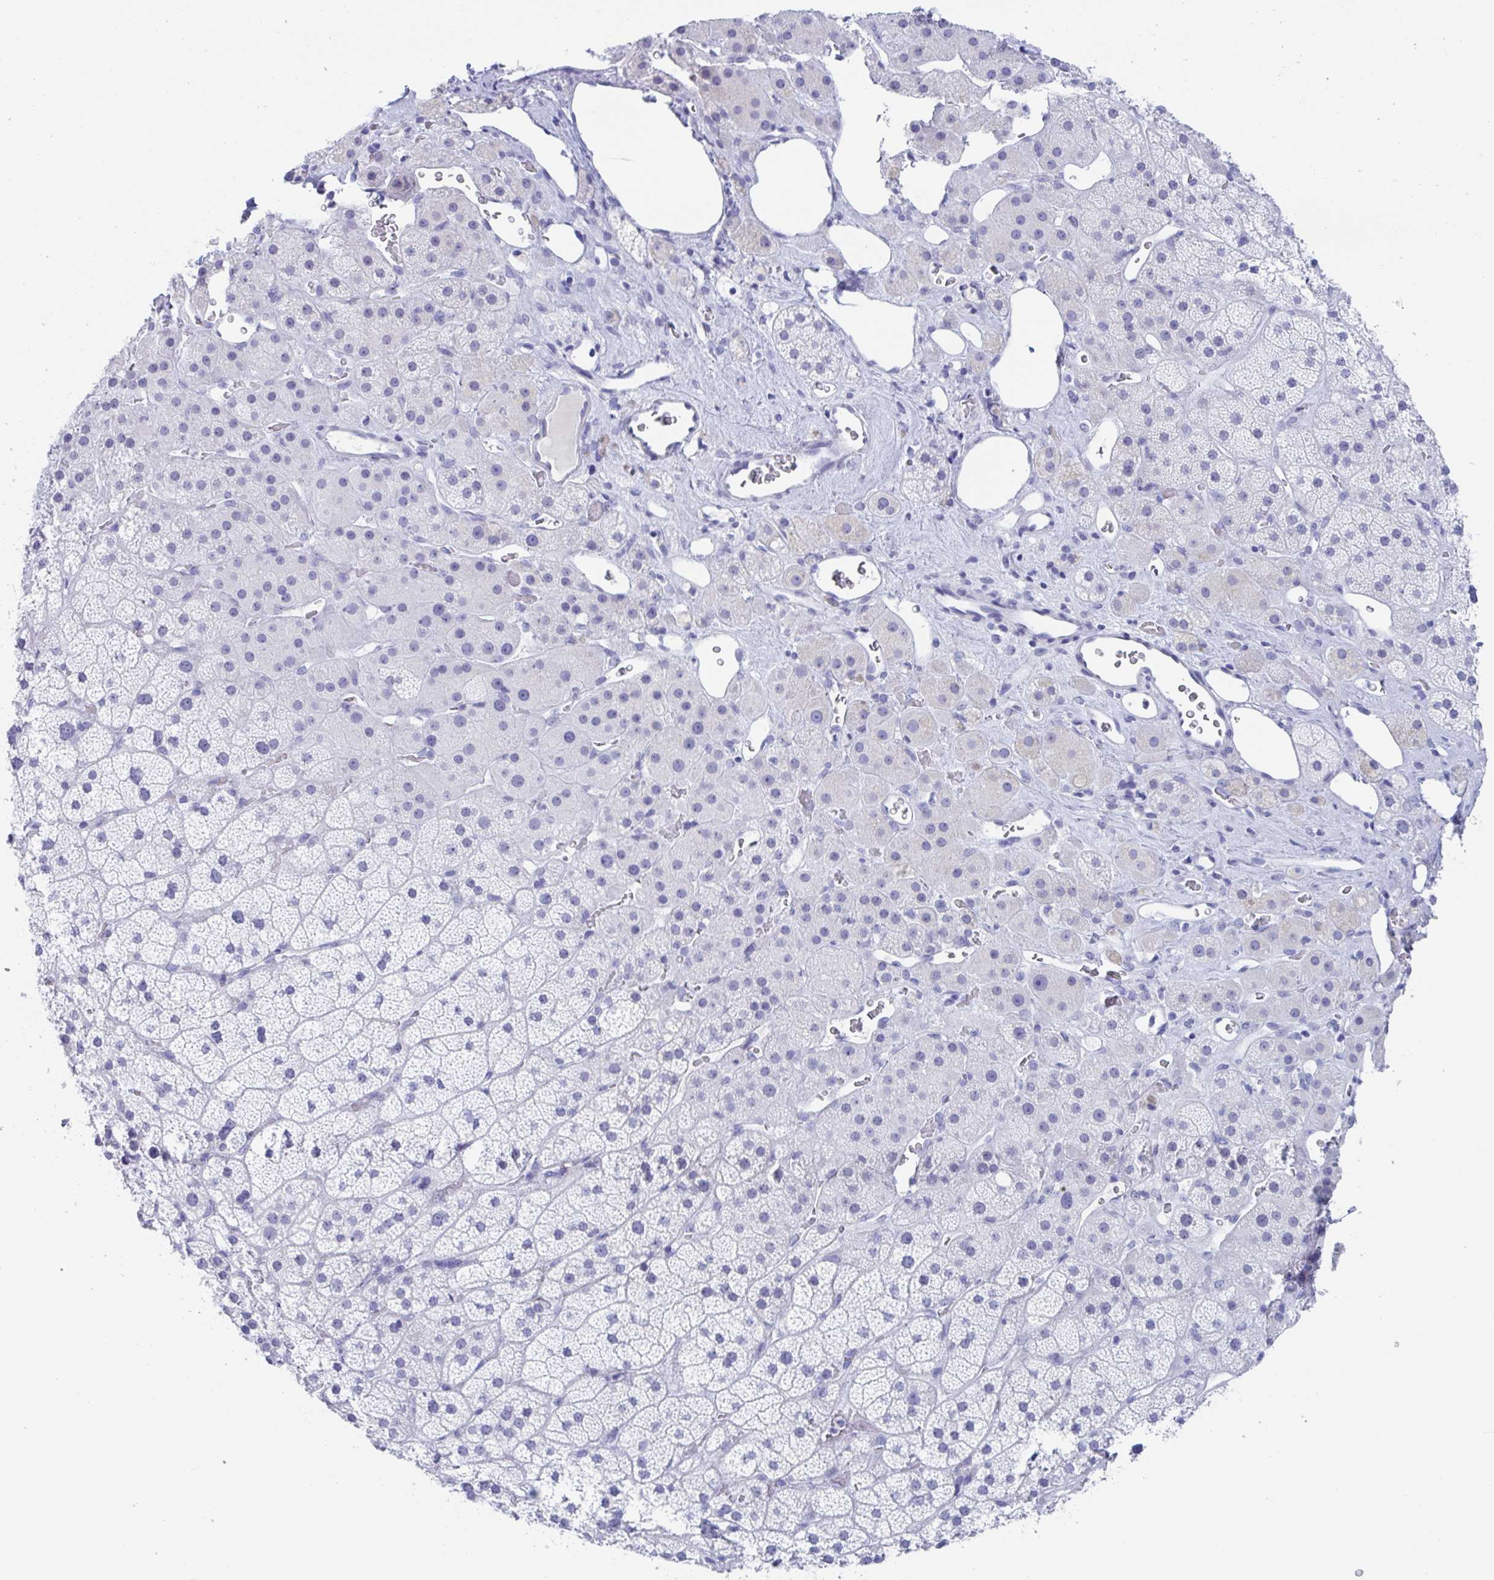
{"staining": {"intensity": "negative", "quantity": "none", "location": "none"}, "tissue": "adrenal gland", "cell_type": "Glandular cells", "image_type": "normal", "snomed": [{"axis": "morphology", "description": "Normal tissue, NOS"}, {"axis": "topography", "description": "Adrenal gland"}], "caption": "Immunohistochemical staining of benign adrenal gland reveals no significant positivity in glandular cells.", "gene": "CDX4", "patient": {"sex": "male", "age": 57}}